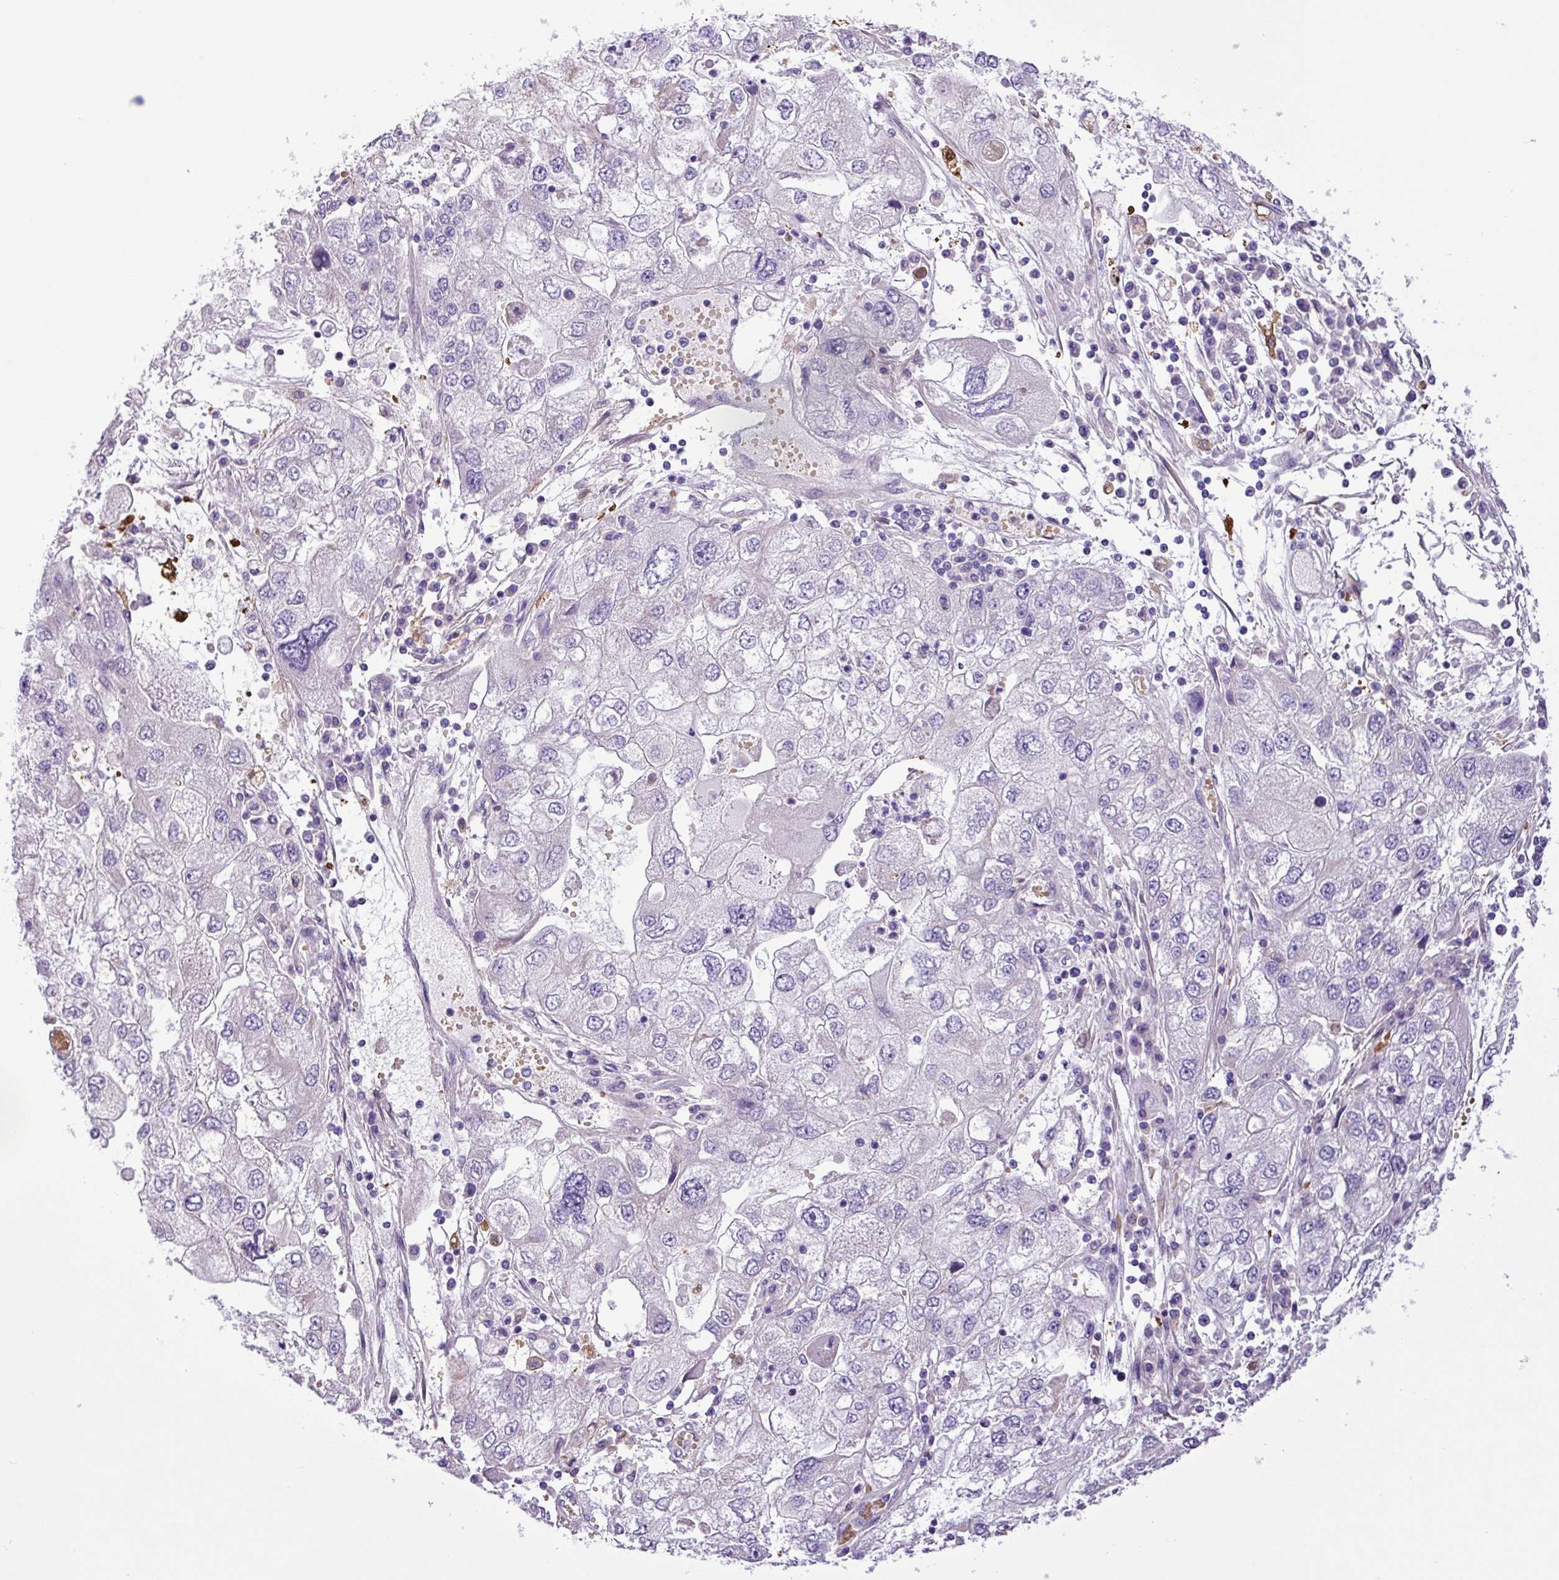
{"staining": {"intensity": "negative", "quantity": "none", "location": "none"}, "tissue": "endometrial cancer", "cell_type": "Tumor cells", "image_type": "cancer", "snomed": [{"axis": "morphology", "description": "Adenocarcinoma, NOS"}, {"axis": "topography", "description": "Endometrium"}], "caption": "Human endometrial cancer (adenocarcinoma) stained for a protein using immunohistochemistry exhibits no positivity in tumor cells.", "gene": "C11orf91", "patient": {"sex": "female", "age": 49}}